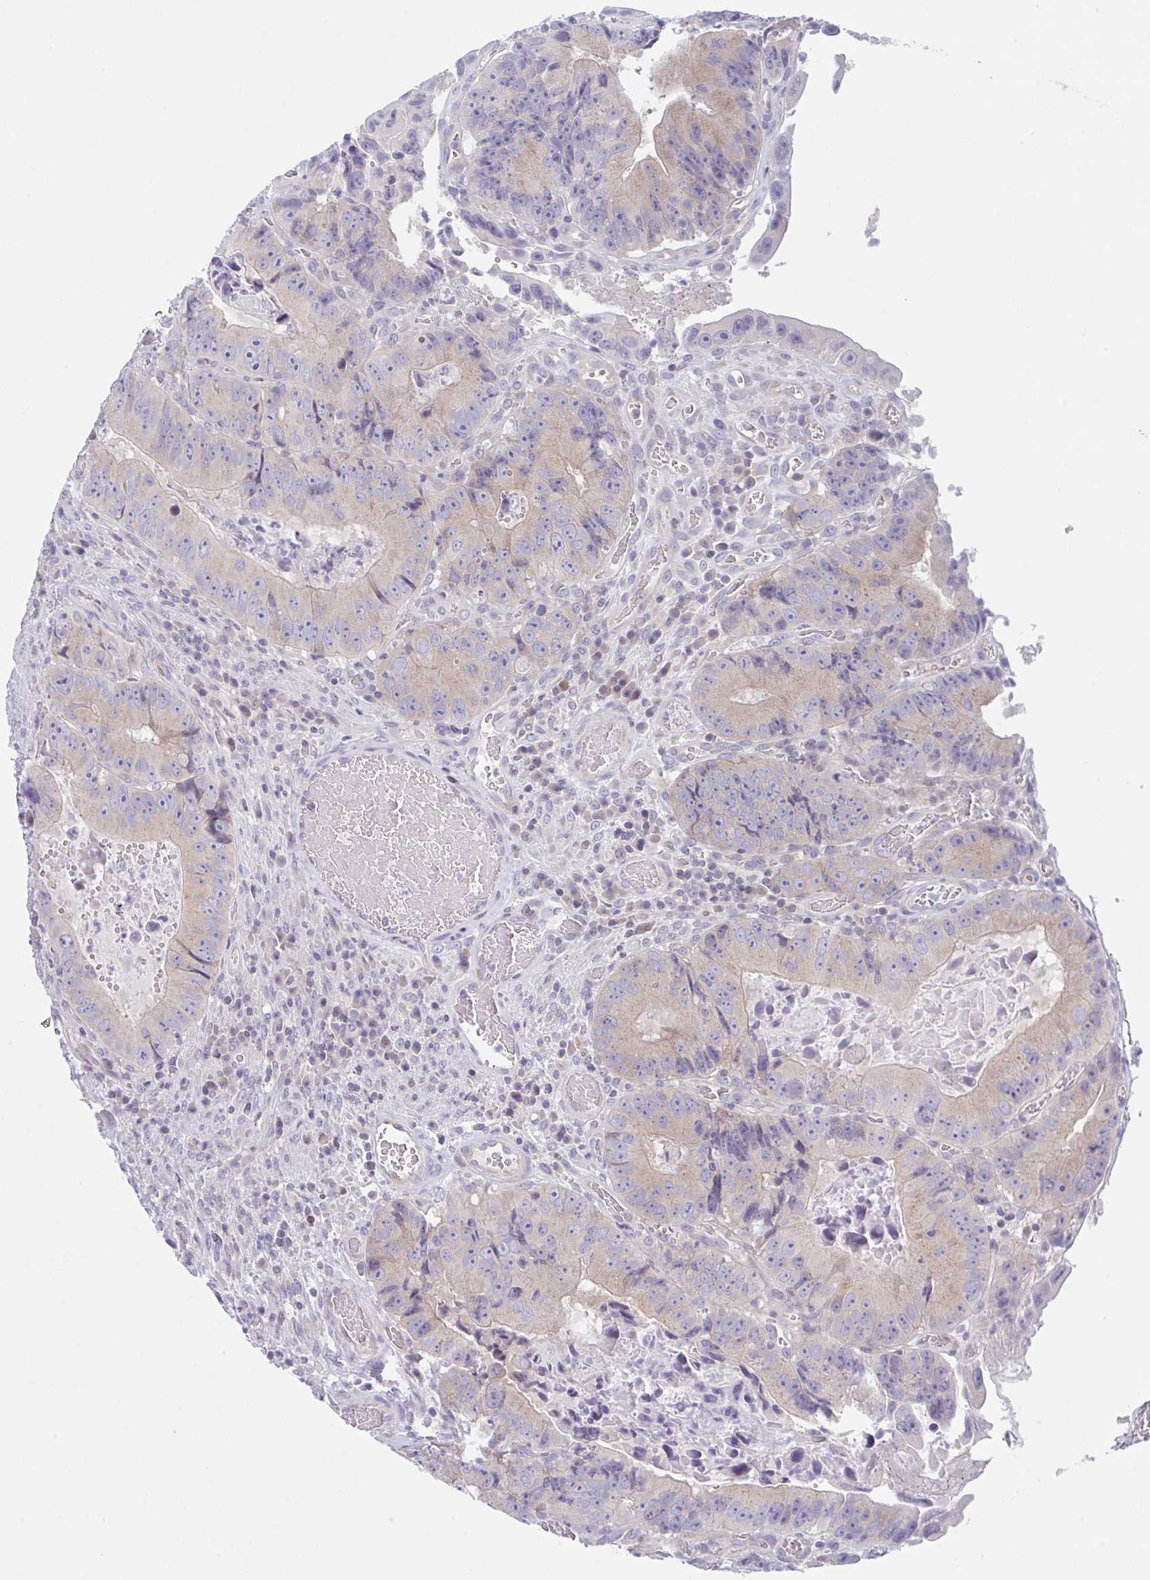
{"staining": {"intensity": "weak", "quantity": "<25%", "location": "cytoplasmic/membranous"}, "tissue": "colorectal cancer", "cell_type": "Tumor cells", "image_type": "cancer", "snomed": [{"axis": "morphology", "description": "Adenocarcinoma, NOS"}, {"axis": "topography", "description": "Colon"}], "caption": "Protein analysis of colorectal adenocarcinoma demonstrates no significant expression in tumor cells.", "gene": "NAA30", "patient": {"sex": "female", "age": 86}}